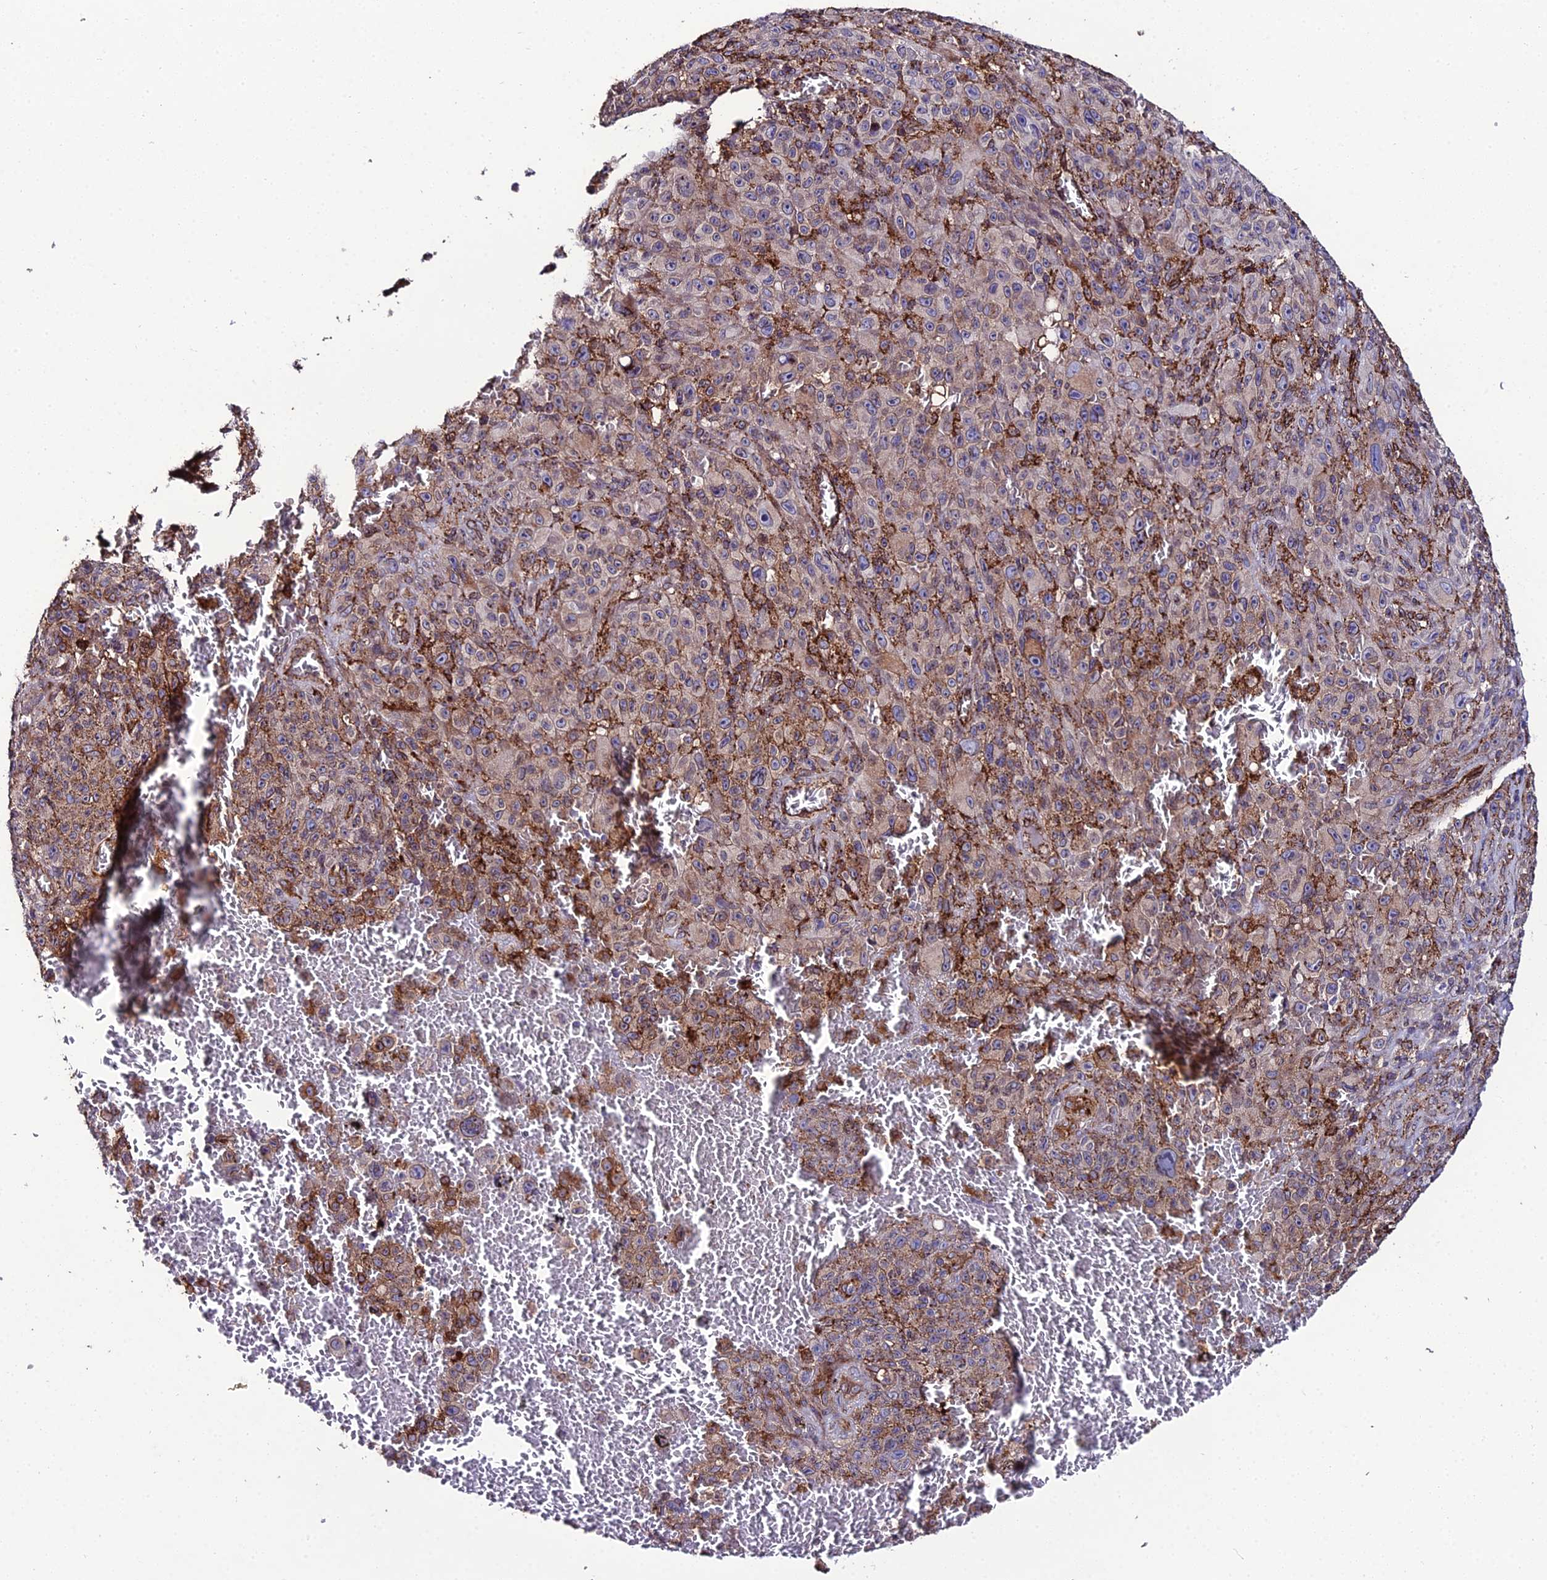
{"staining": {"intensity": "negative", "quantity": "none", "location": "none"}, "tissue": "melanoma", "cell_type": "Tumor cells", "image_type": "cancer", "snomed": [{"axis": "morphology", "description": "Malignant melanoma, NOS"}, {"axis": "topography", "description": "Skin"}], "caption": "There is no significant expression in tumor cells of malignant melanoma.", "gene": "DDX19A", "patient": {"sex": "female", "age": 82}}